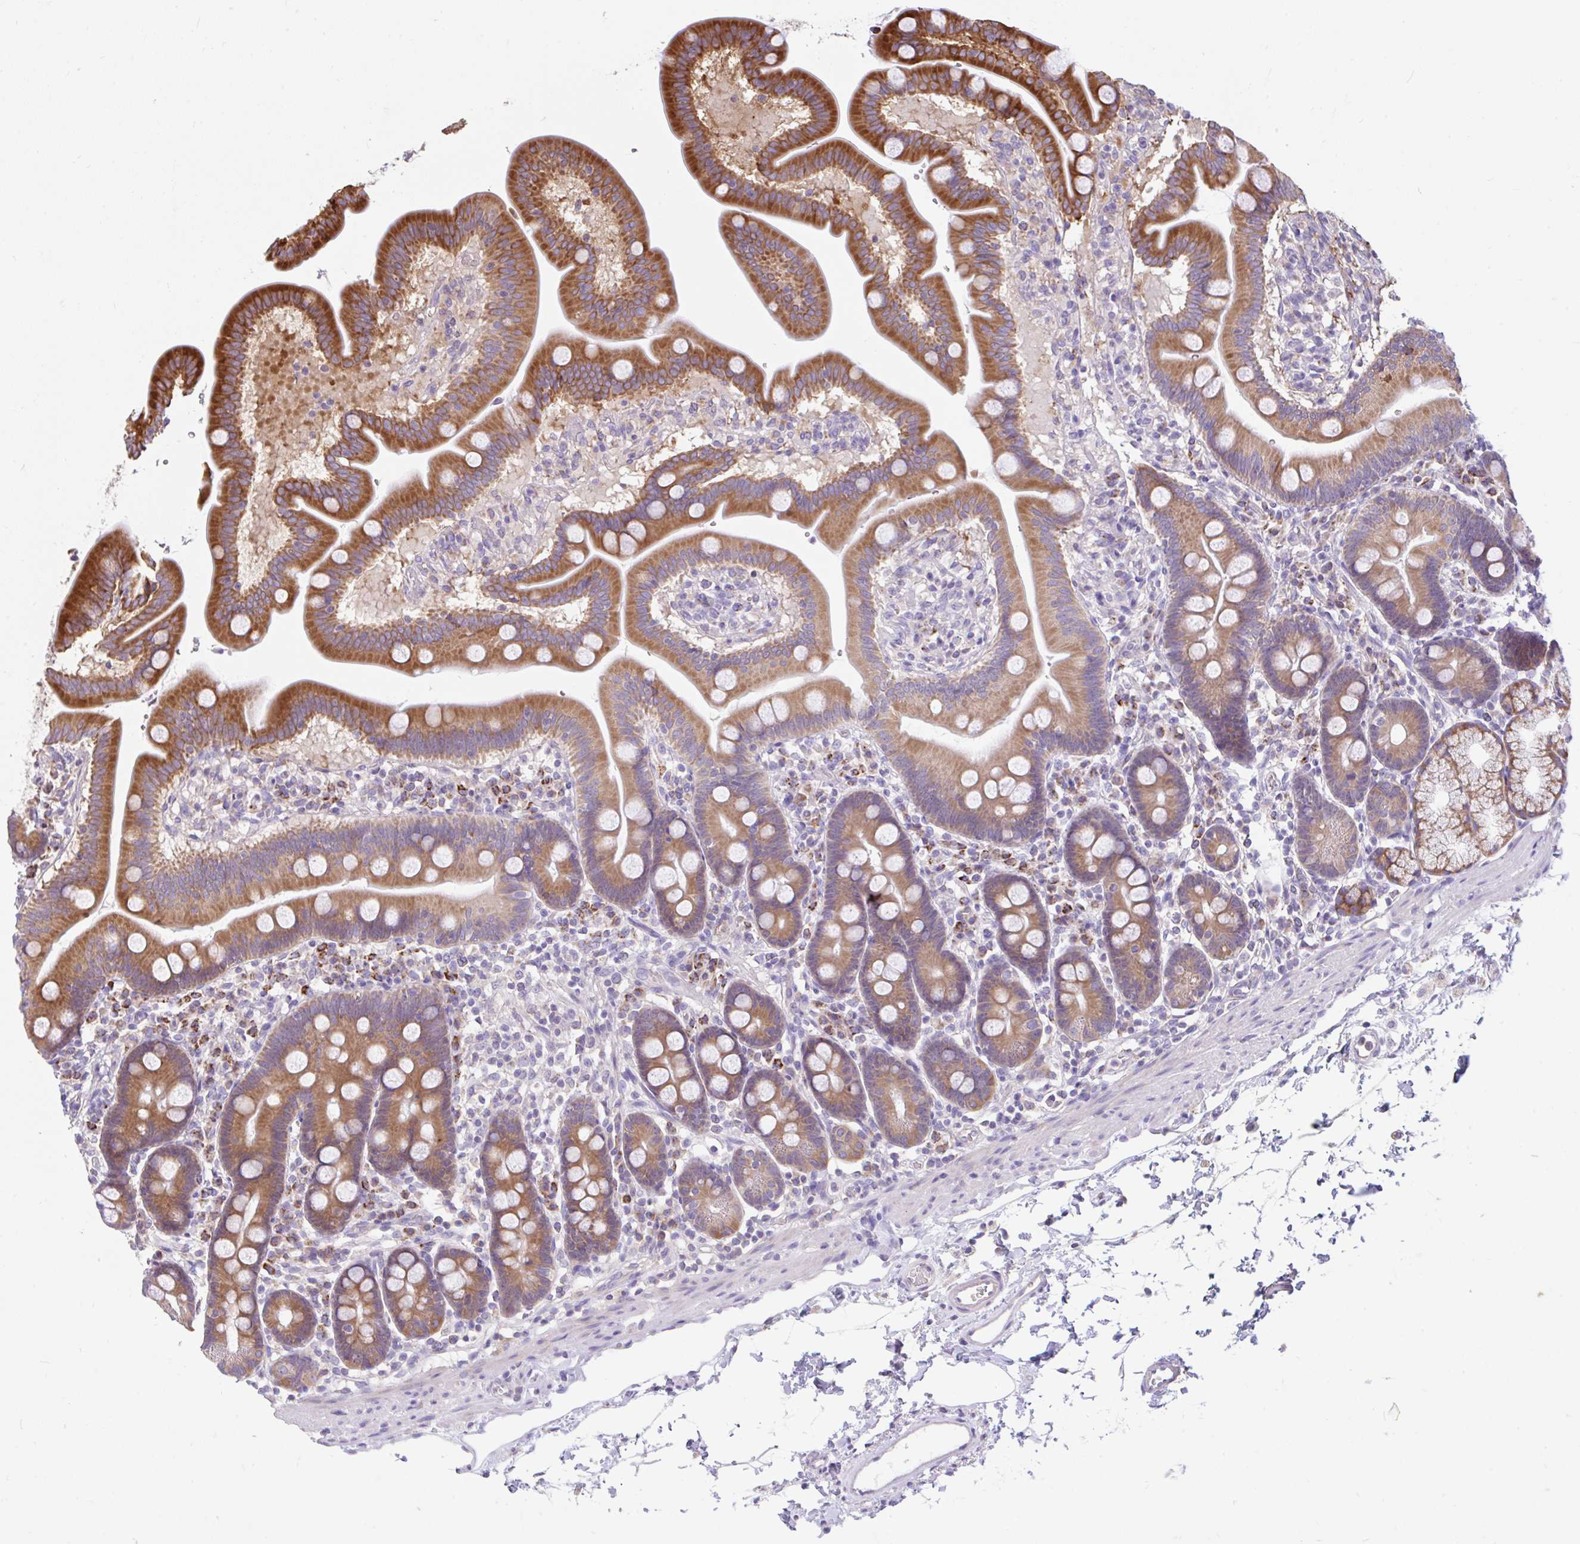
{"staining": {"intensity": "strong", "quantity": ">75%", "location": "cytoplasmic/membranous"}, "tissue": "duodenum", "cell_type": "Glandular cells", "image_type": "normal", "snomed": [{"axis": "morphology", "description": "Normal tissue, NOS"}, {"axis": "topography", "description": "Duodenum"}], "caption": "Unremarkable duodenum reveals strong cytoplasmic/membranous positivity in approximately >75% of glandular cells, visualized by immunohistochemistry.", "gene": "RALBP1", "patient": {"sex": "male", "age": 59}}